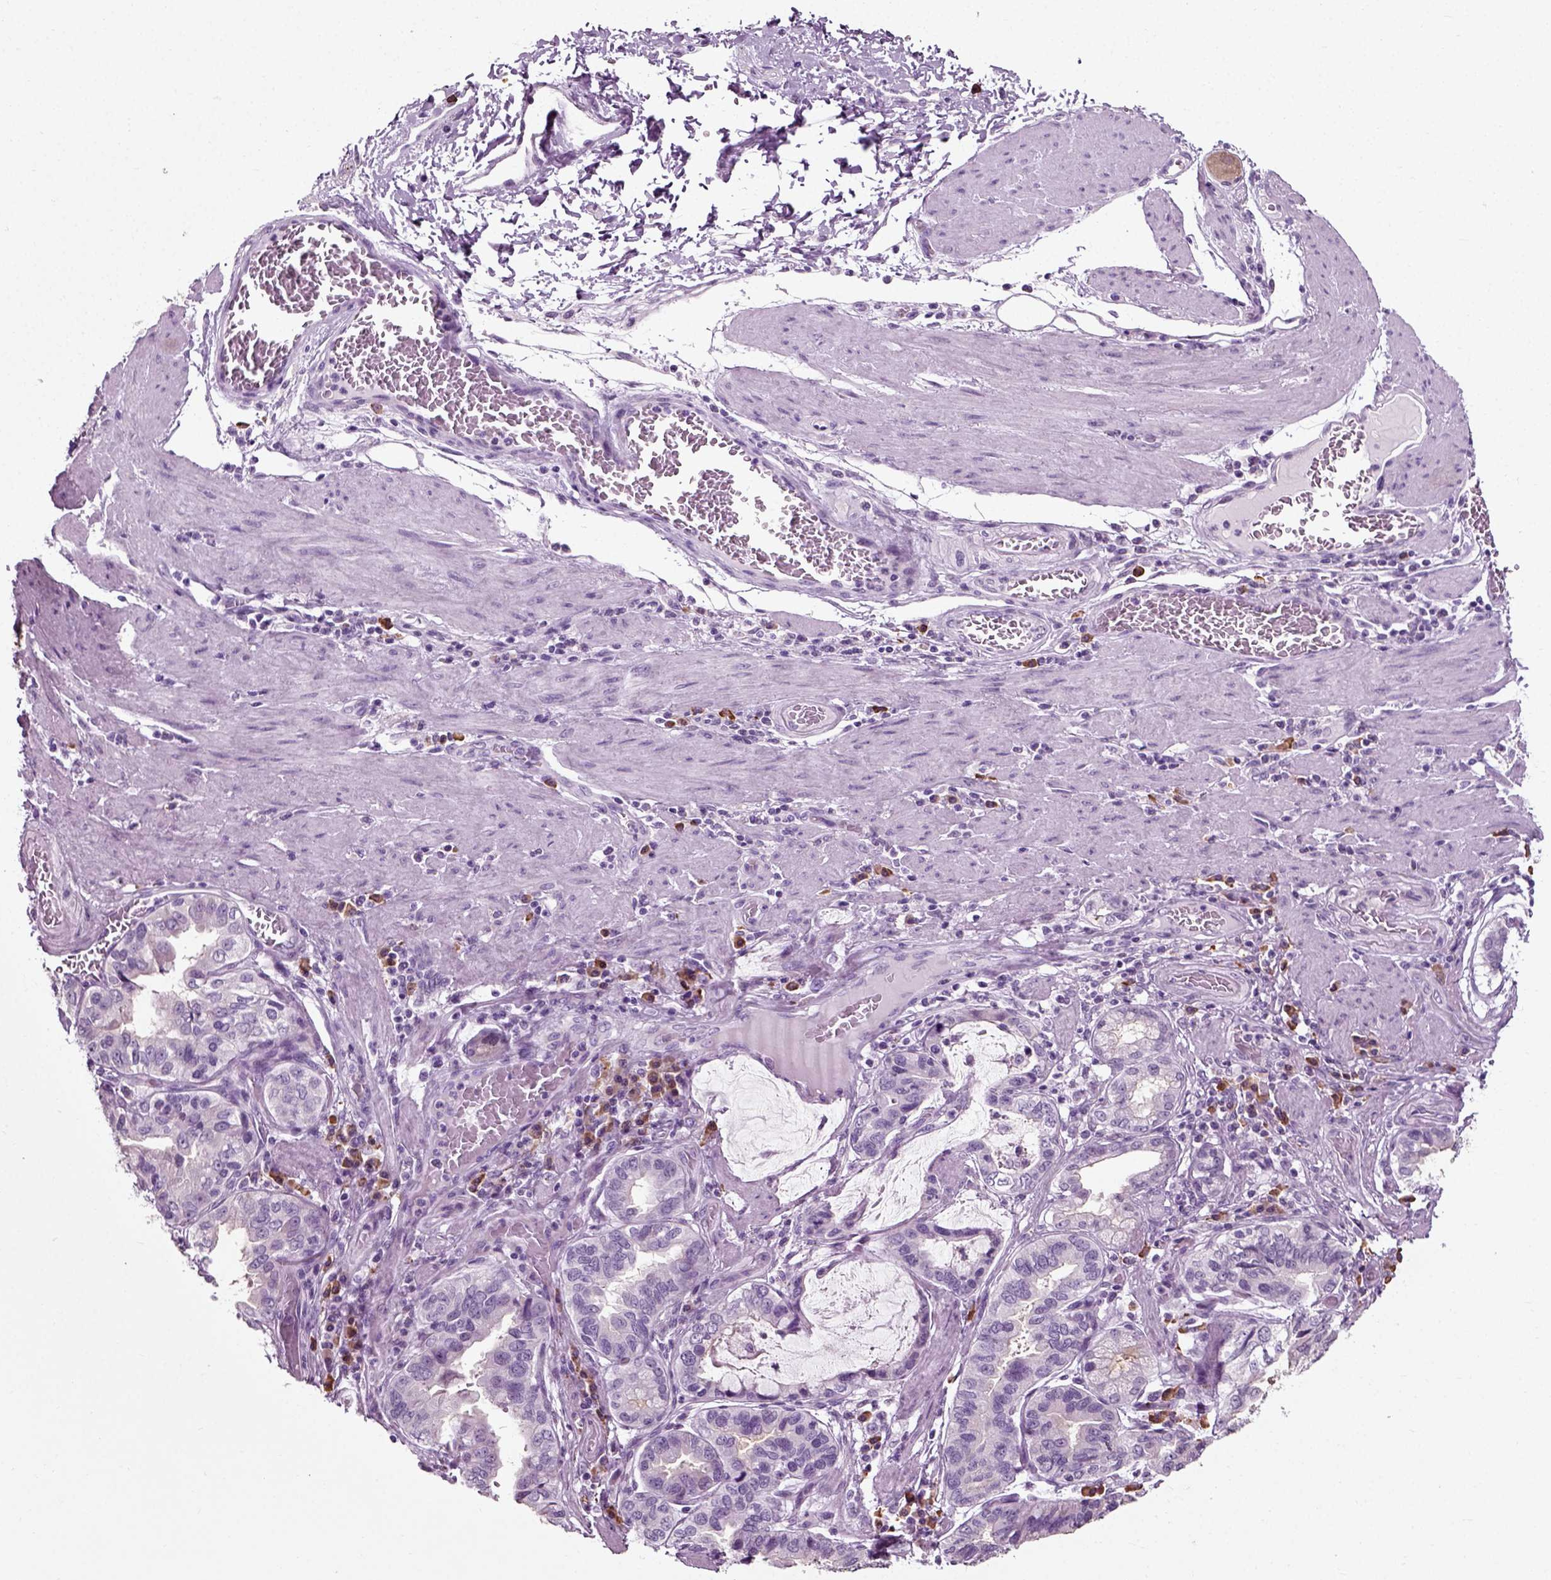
{"staining": {"intensity": "negative", "quantity": "none", "location": "none"}, "tissue": "stomach cancer", "cell_type": "Tumor cells", "image_type": "cancer", "snomed": [{"axis": "morphology", "description": "Adenocarcinoma, NOS"}, {"axis": "topography", "description": "Stomach, lower"}], "caption": "Stomach cancer was stained to show a protein in brown. There is no significant staining in tumor cells.", "gene": "SLC26A8", "patient": {"sex": "female", "age": 76}}